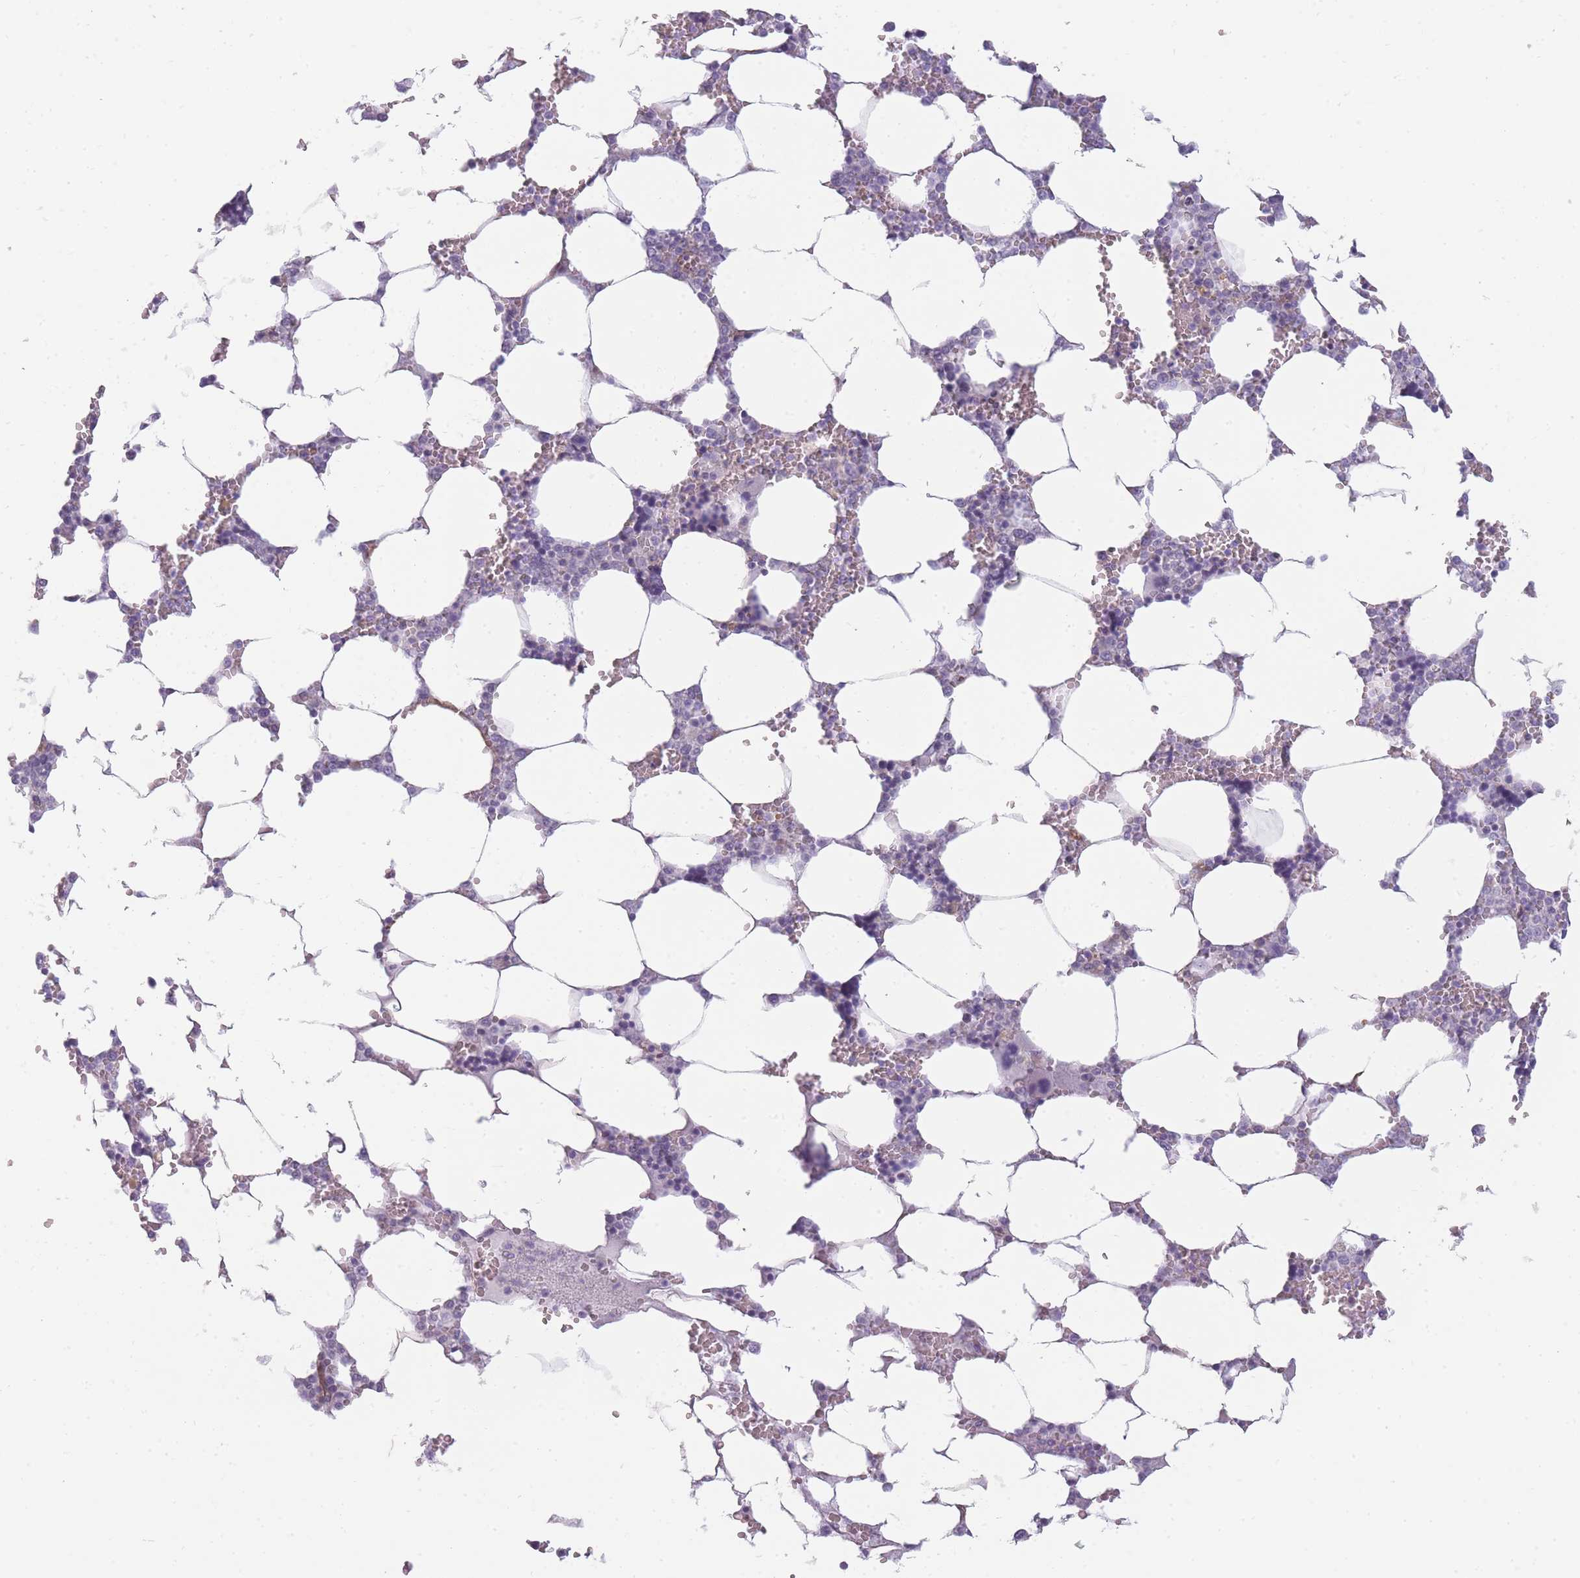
{"staining": {"intensity": "moderate", "quantity": "<25%", "location": "cytoplasmic/membranous"}, "tissue": "bone marrow", "cell_type": "Hematopoietic cells", "image_type": "normal", "snomed": [{"axis": "morphology", "description": "Normal tissue, NOS"}, {"axis": "topography", "description": "Bone marrow"}], "caption": "Bone marrow was stained to show a protein in brown. There is low levels of moderate cytoplasmic/membranous staining in approximately <25% of hematopoietic cells.", "gene": "OR6B2", "patient": {"sex": "male", "age": 64}}